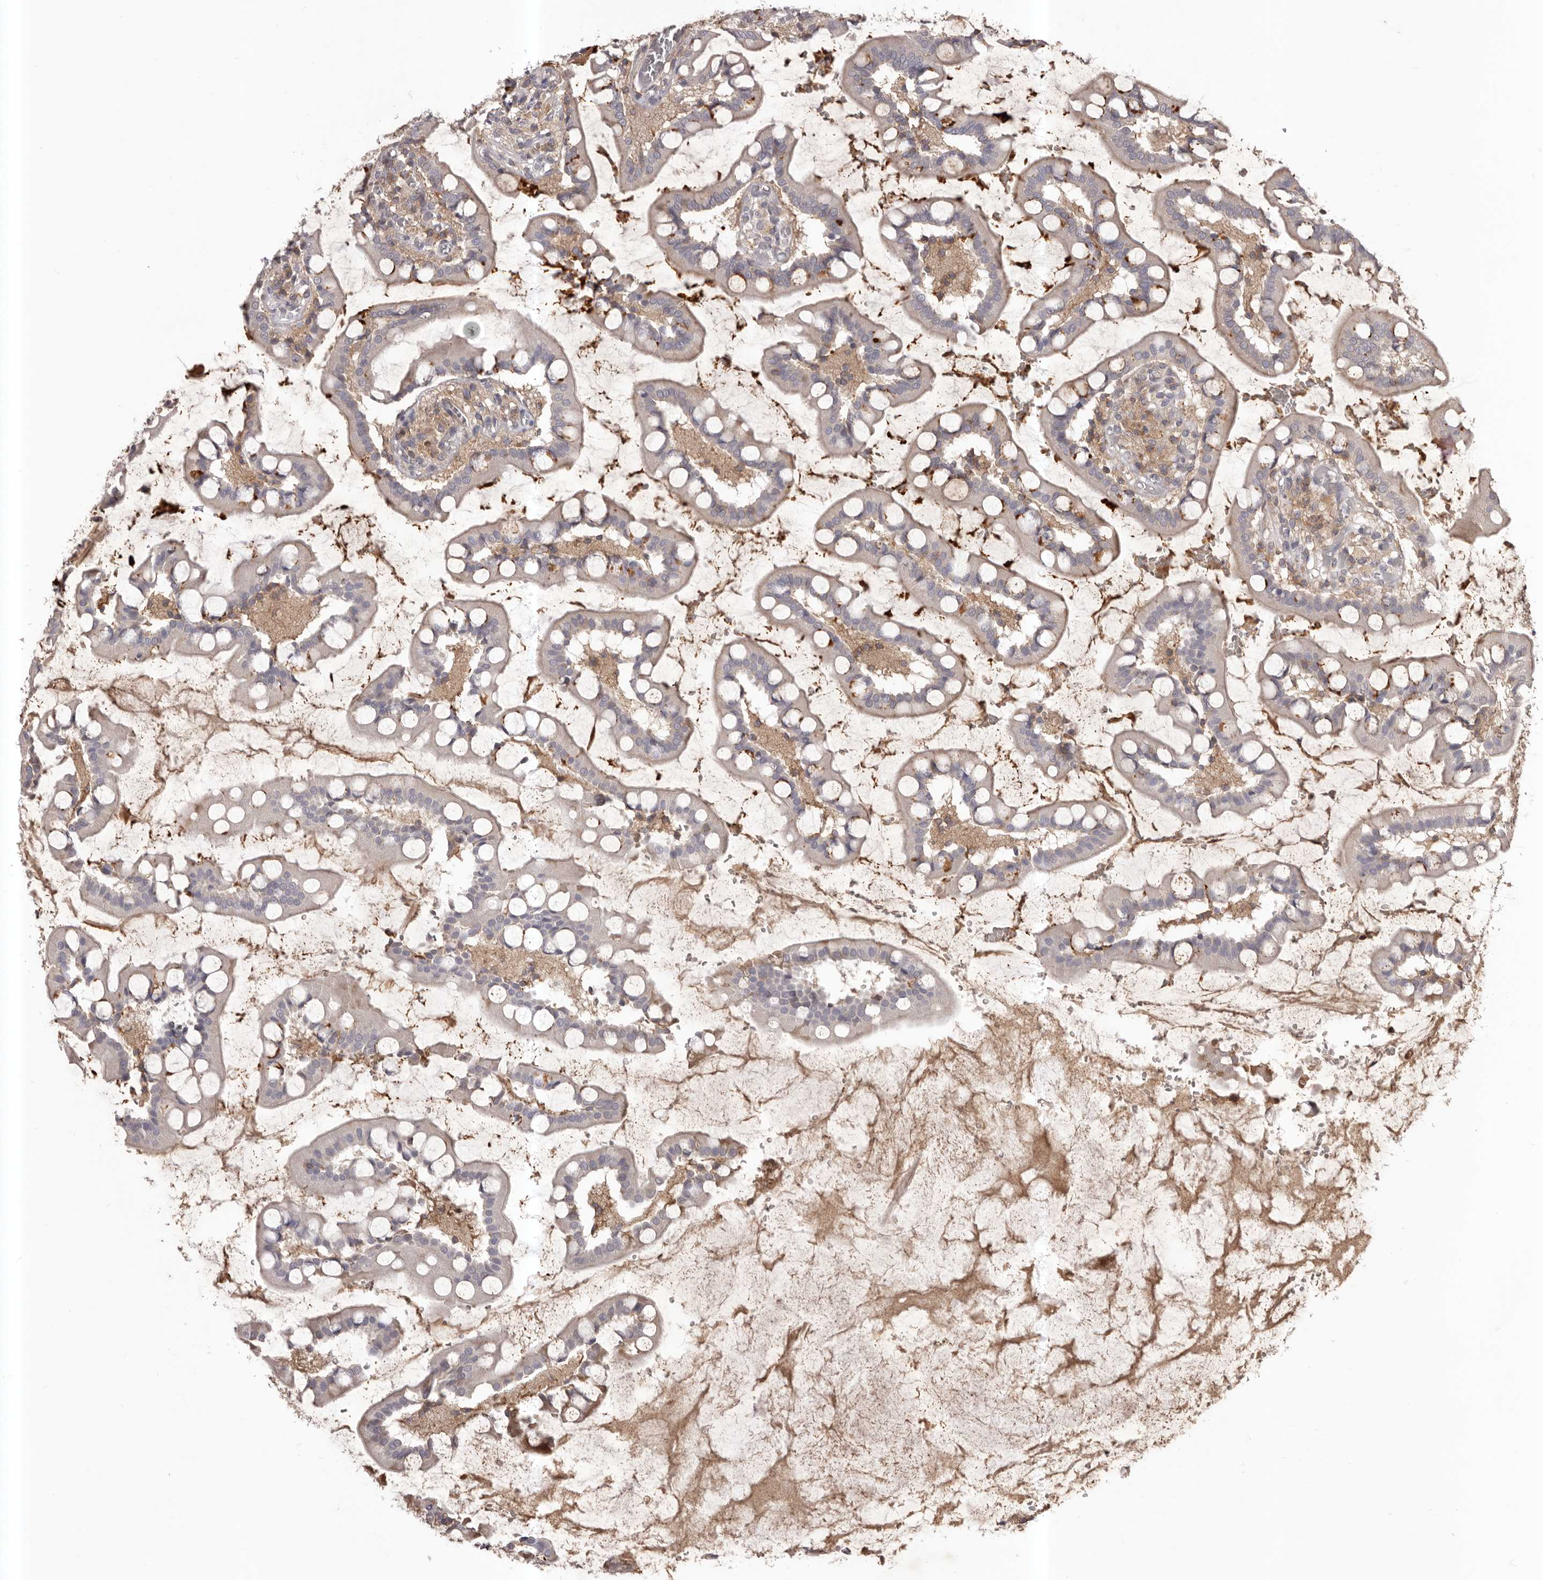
{"staining": {"intensity": "moderate", "quantity": "25%-75%", "location": "cytoplasmic/membranous"}, "tissue": "small intestine", "cell_type": "Glandular cells", "image_type": "normal", "snomed": [{"axis": "morphology", "description": "Normal tissue, NOS"}, {"axis": "topography", "description": "Small intestine"}], "caption": "This photomicrograph shows unremarkable small intestine stained with immunohistochemistry (IHC) to label a protein in brown. The cytoplasmic/membranous of glandular cells show moderate positivity for the protein. Nuclei are counter-stained blue.", "gene": "GLIPR2", "patient": {"sex": "male", "age": 52}}